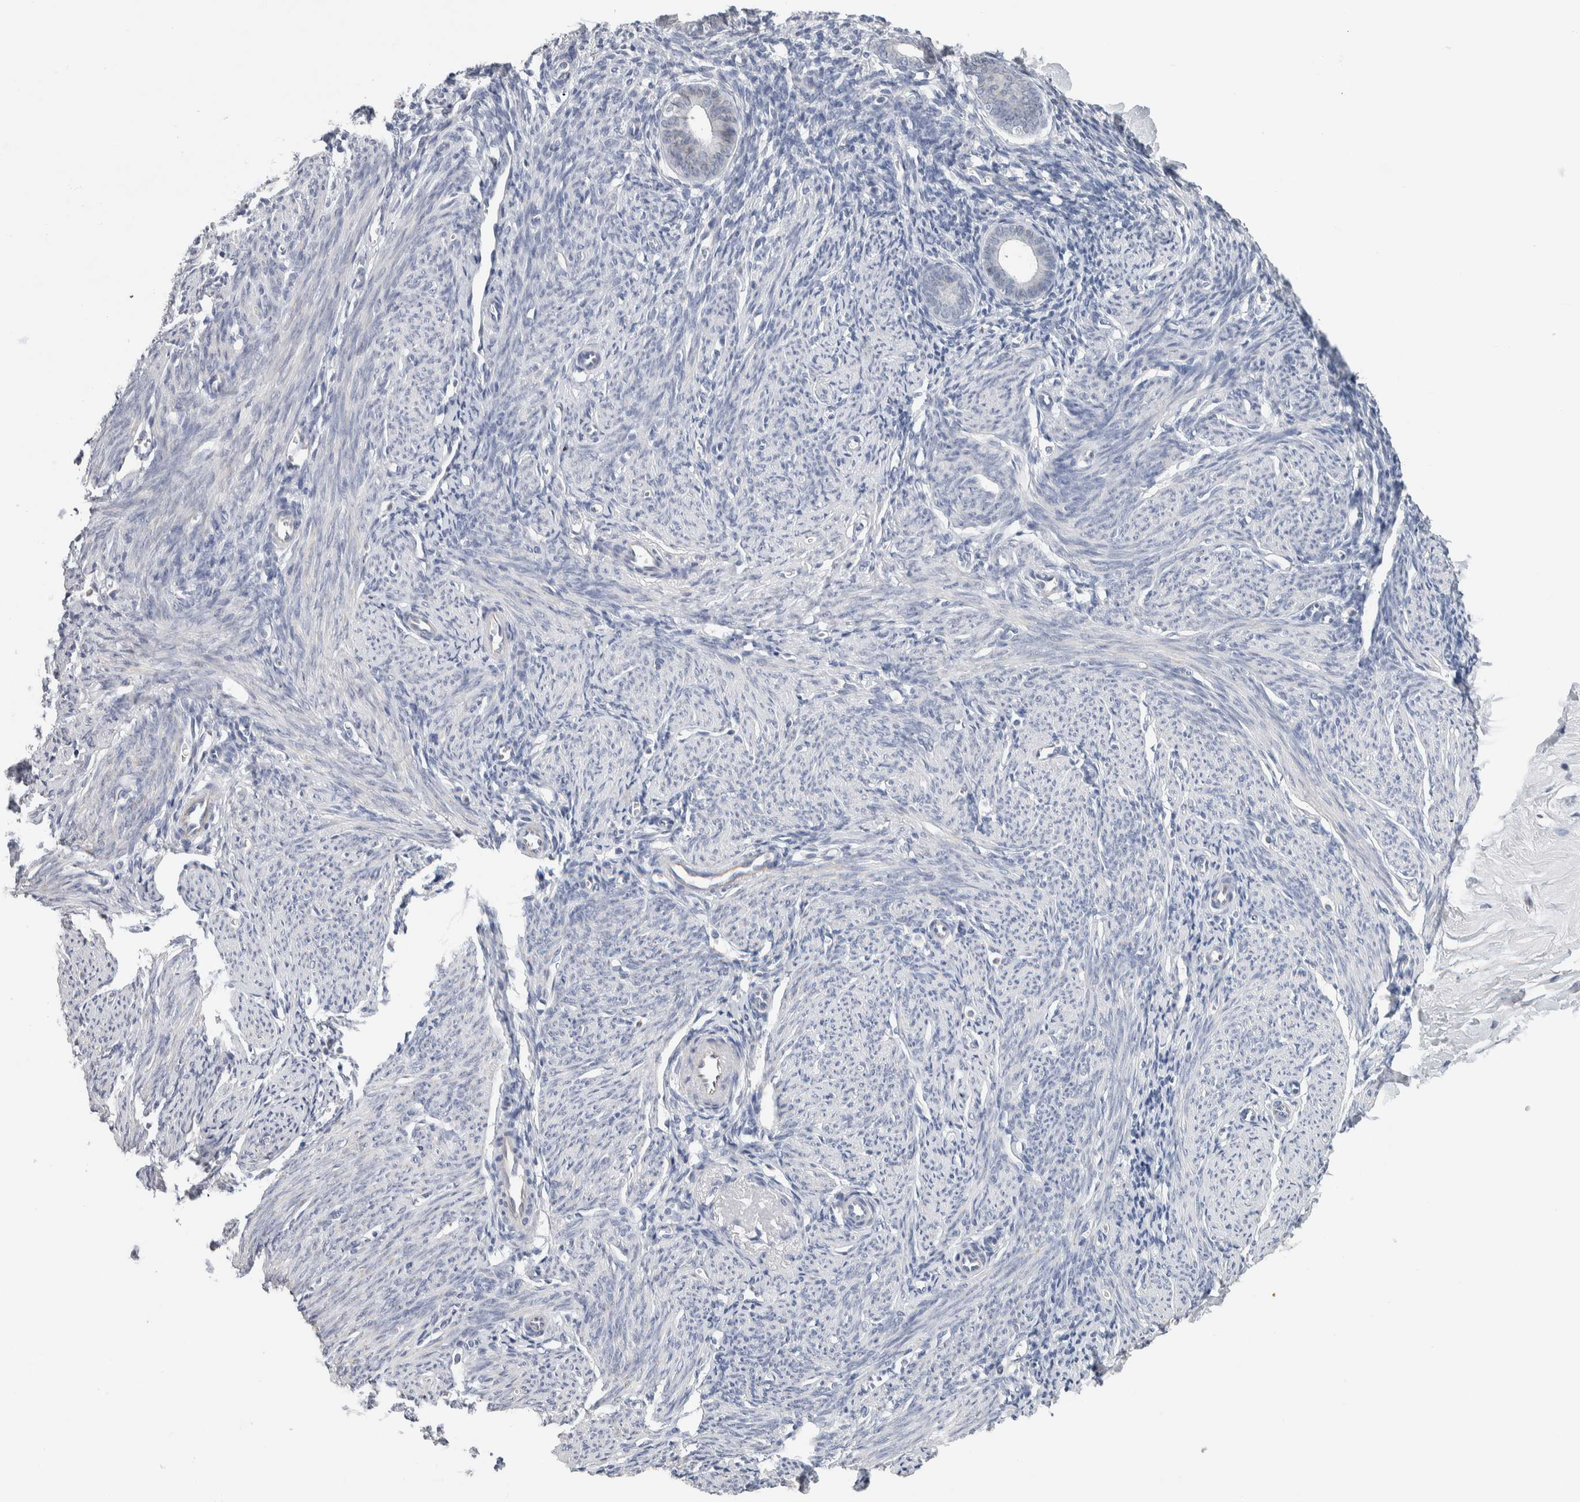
{"staining": {"intensity": "negative", "quantity": "none", "location": "none"}, "tissue": "endometrium", "cell_type": "Cells in endometrial stroma", "image_type": "normal", "snomed": [{"axis": "morphology", "description": "Normal tissue, NOS"}, {"axis": "morphology", "description": "Adenocarcinoma, NOS"}, {"axis": "topography", "description": "Endometrium"}], "caption": "Immunohistochemical staining of unremarkable endometrium exhibits no significant positivity in cells in endometrial stroma.", "gene": "NEFM", "patient": {"sex": "female", "age": 57}}